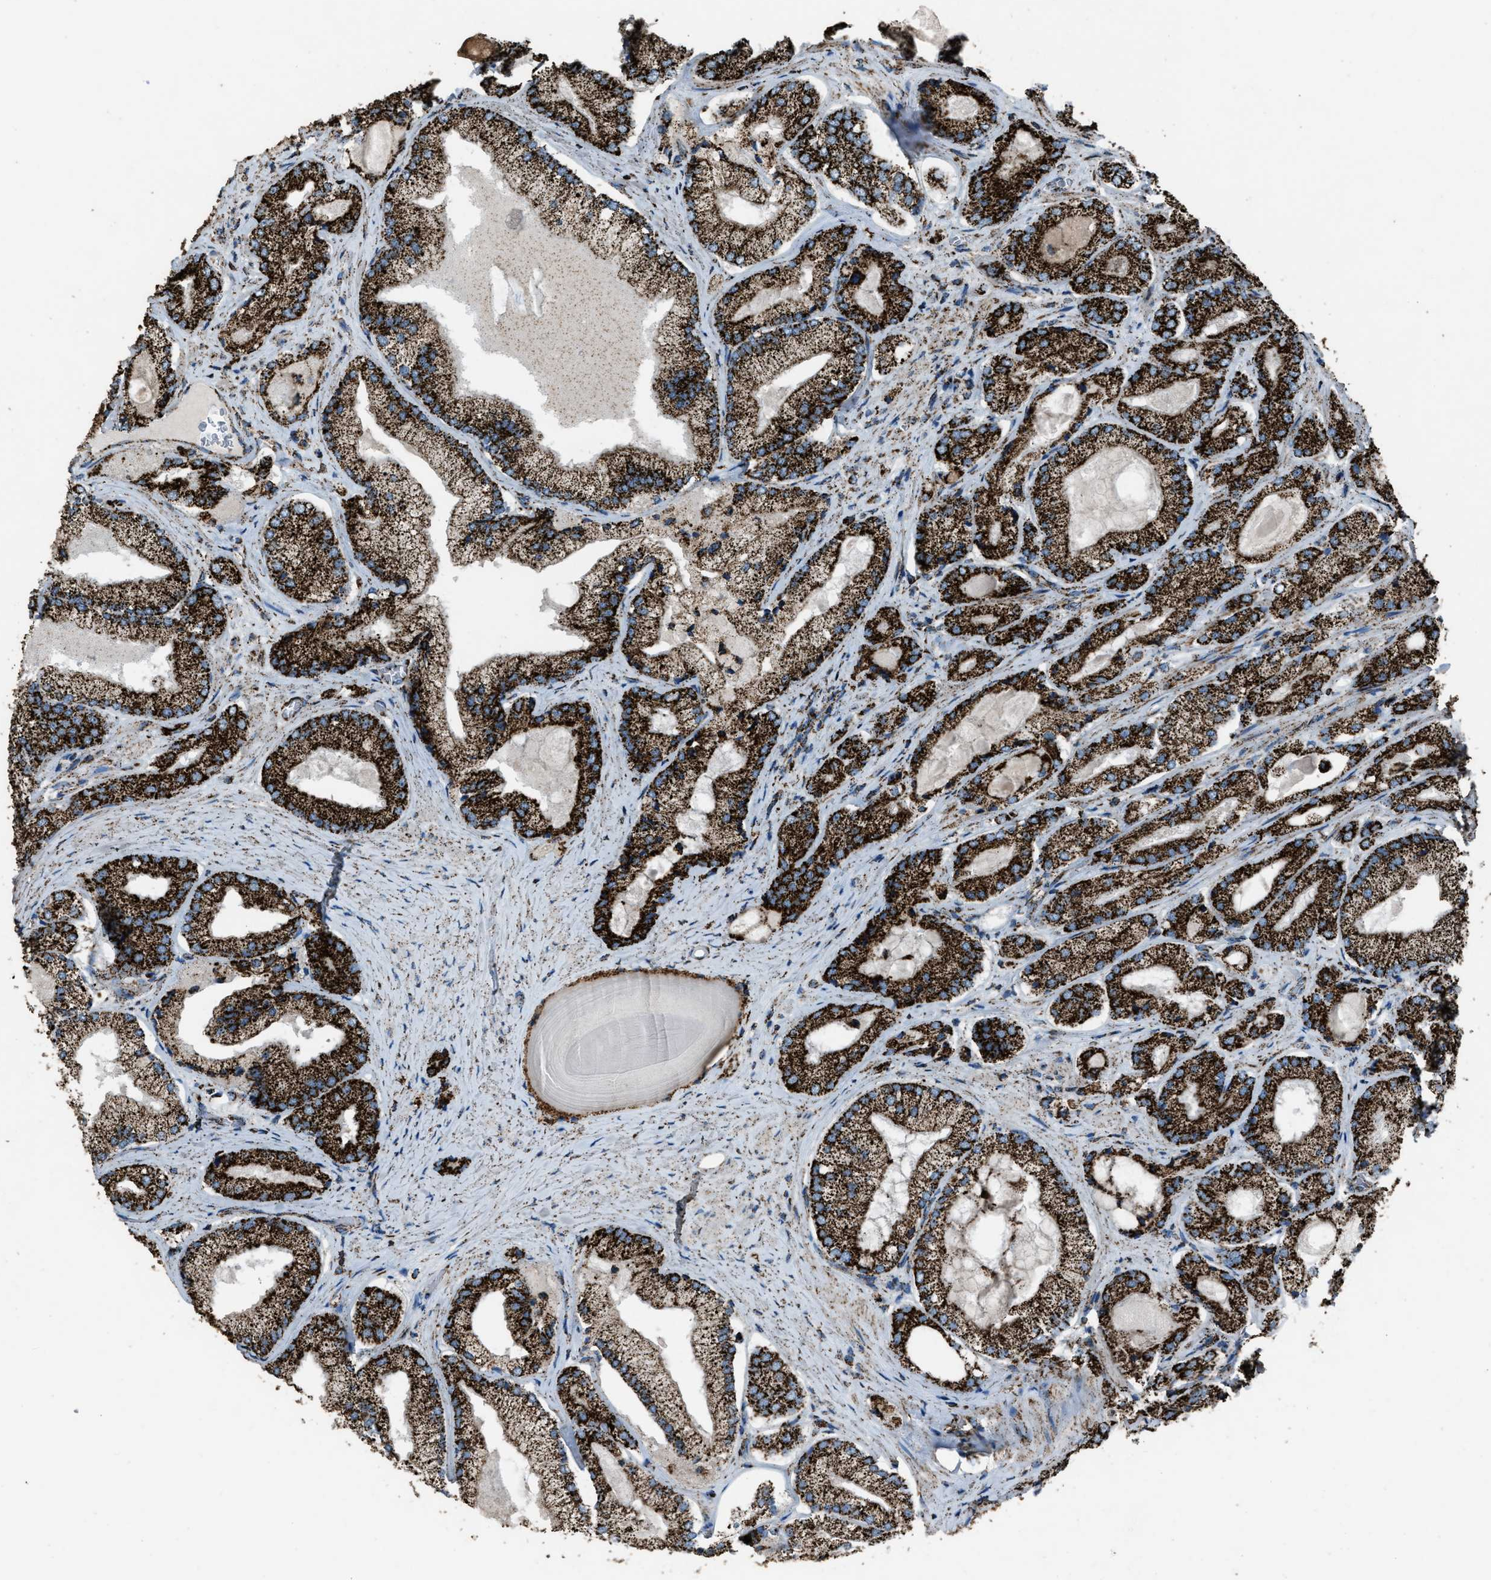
{"staining": {"intensity": "strong", "quantity": ">75%", "location": "cytoplasmic/membranous"}, "tissue": "prostate cancer", "cell_type": "Tumor cells", "image_type": "cancer", "snomed": [{"axis": "morphology", "description": "Adenocarcinoma, Low grade"}, {"axis": "topography", "description": "Prostate"}], "caption": "Low-grade adenocarcinoma (prostate) stained with immunohistochemistry (IHC) displays strong cytoplasmic/membranous positivity in approximately >75% of tumor cells.", "gene": "MDH2", "patient": {"sex": "male", "age": 65}}